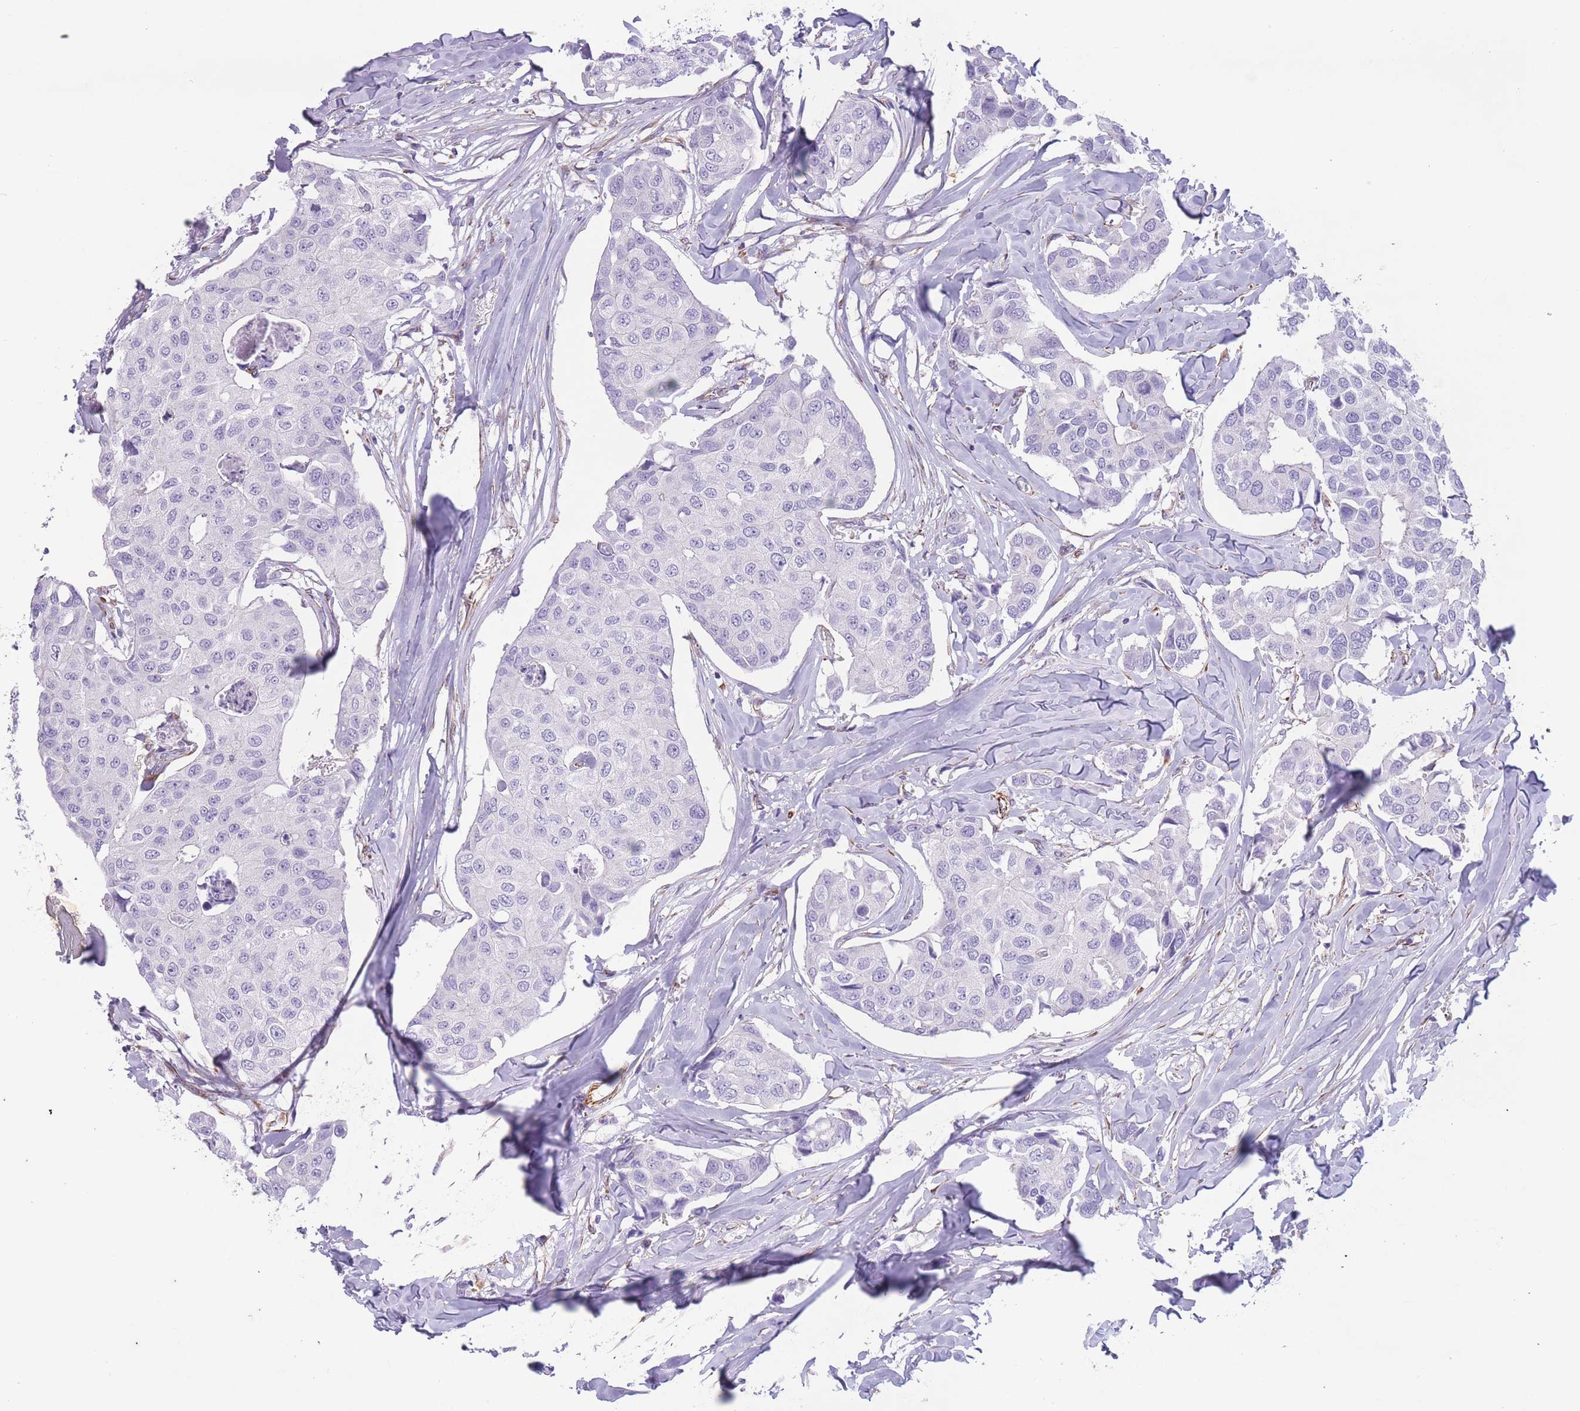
{"staining": {"intensity": "negative", "quantity": "none", "location": "none"}, "tissue": "breast cancer", "cell_type": "Tumor cells", "image_type": "cancer", "snomed": [{"axis": "morphology", "description": "Duct carcinoma"}, {"axis": "topography", "description": "Breast"}], "caption": "An immunohistochemistry photomicrograph of breast cancer is shown. There is no staining in tumor cells of breast cancer.", "gene": "PTCD1", "patient": {"sex": "female", "age": 80}}